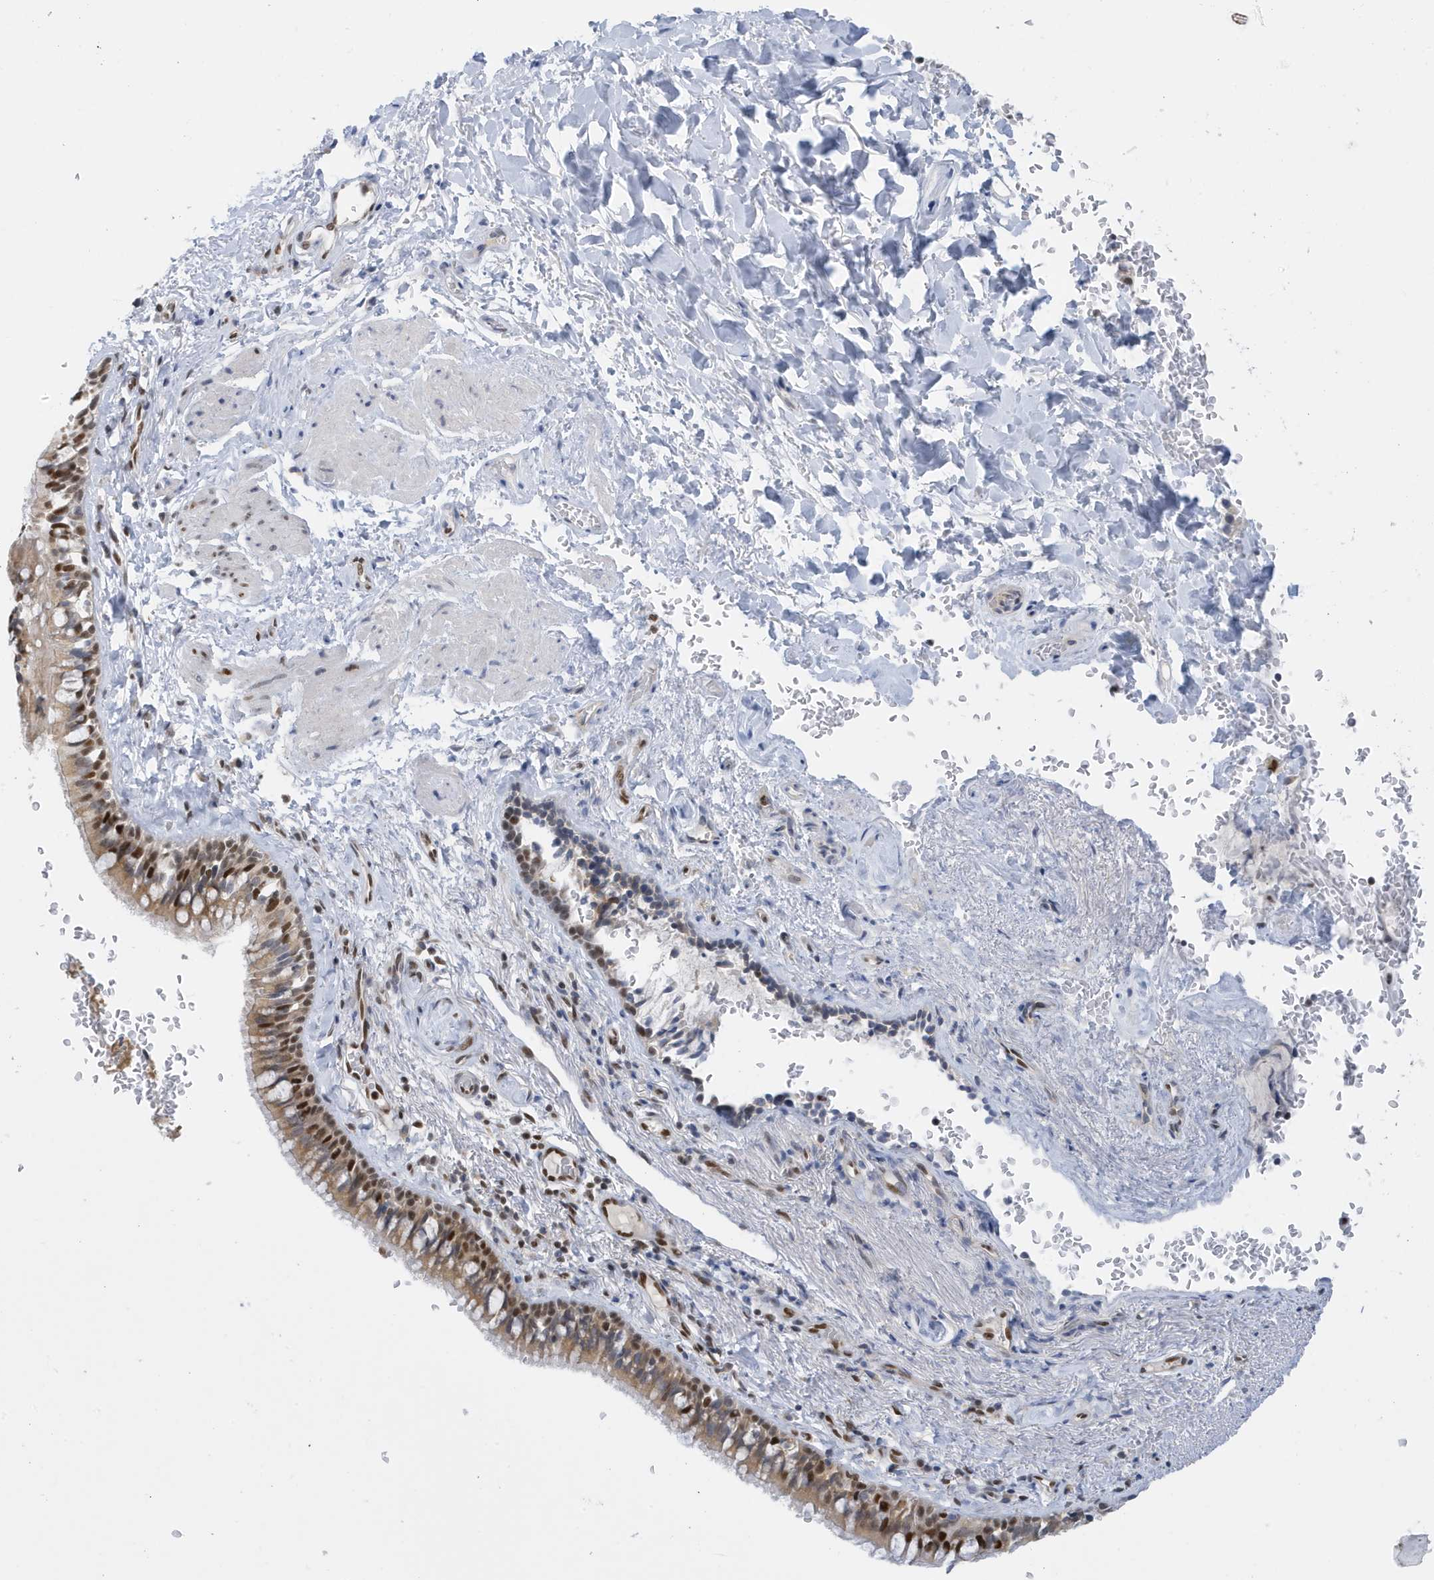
{"staining": {"intensity": "moderate", "quantity": ">75%", "location": "cytoplasmic/membranous,nuclear"}, "tissue": "bronchus", "cell_type": "Respiratory epithelial cells", "image_type": "normal", "snomed": [{"axis": "morphology", "description": "Normal tissue, NOS"}, {"axis": "topography", "description": "Cartilage tissue"}, {"axis": "topography", "description": "Bronchus"}], "caption": "This micrograph shows unremarkable bronchus stained with IHC to label a protein in brown. The cytoplasmic/membranous,nuclear of respiratory epithelial cells show moderate positivity for the protein. Nuclei are counter-stained blue.", "gene": "PCYT1A", "patient": {"sex": "female", "age": 36}}